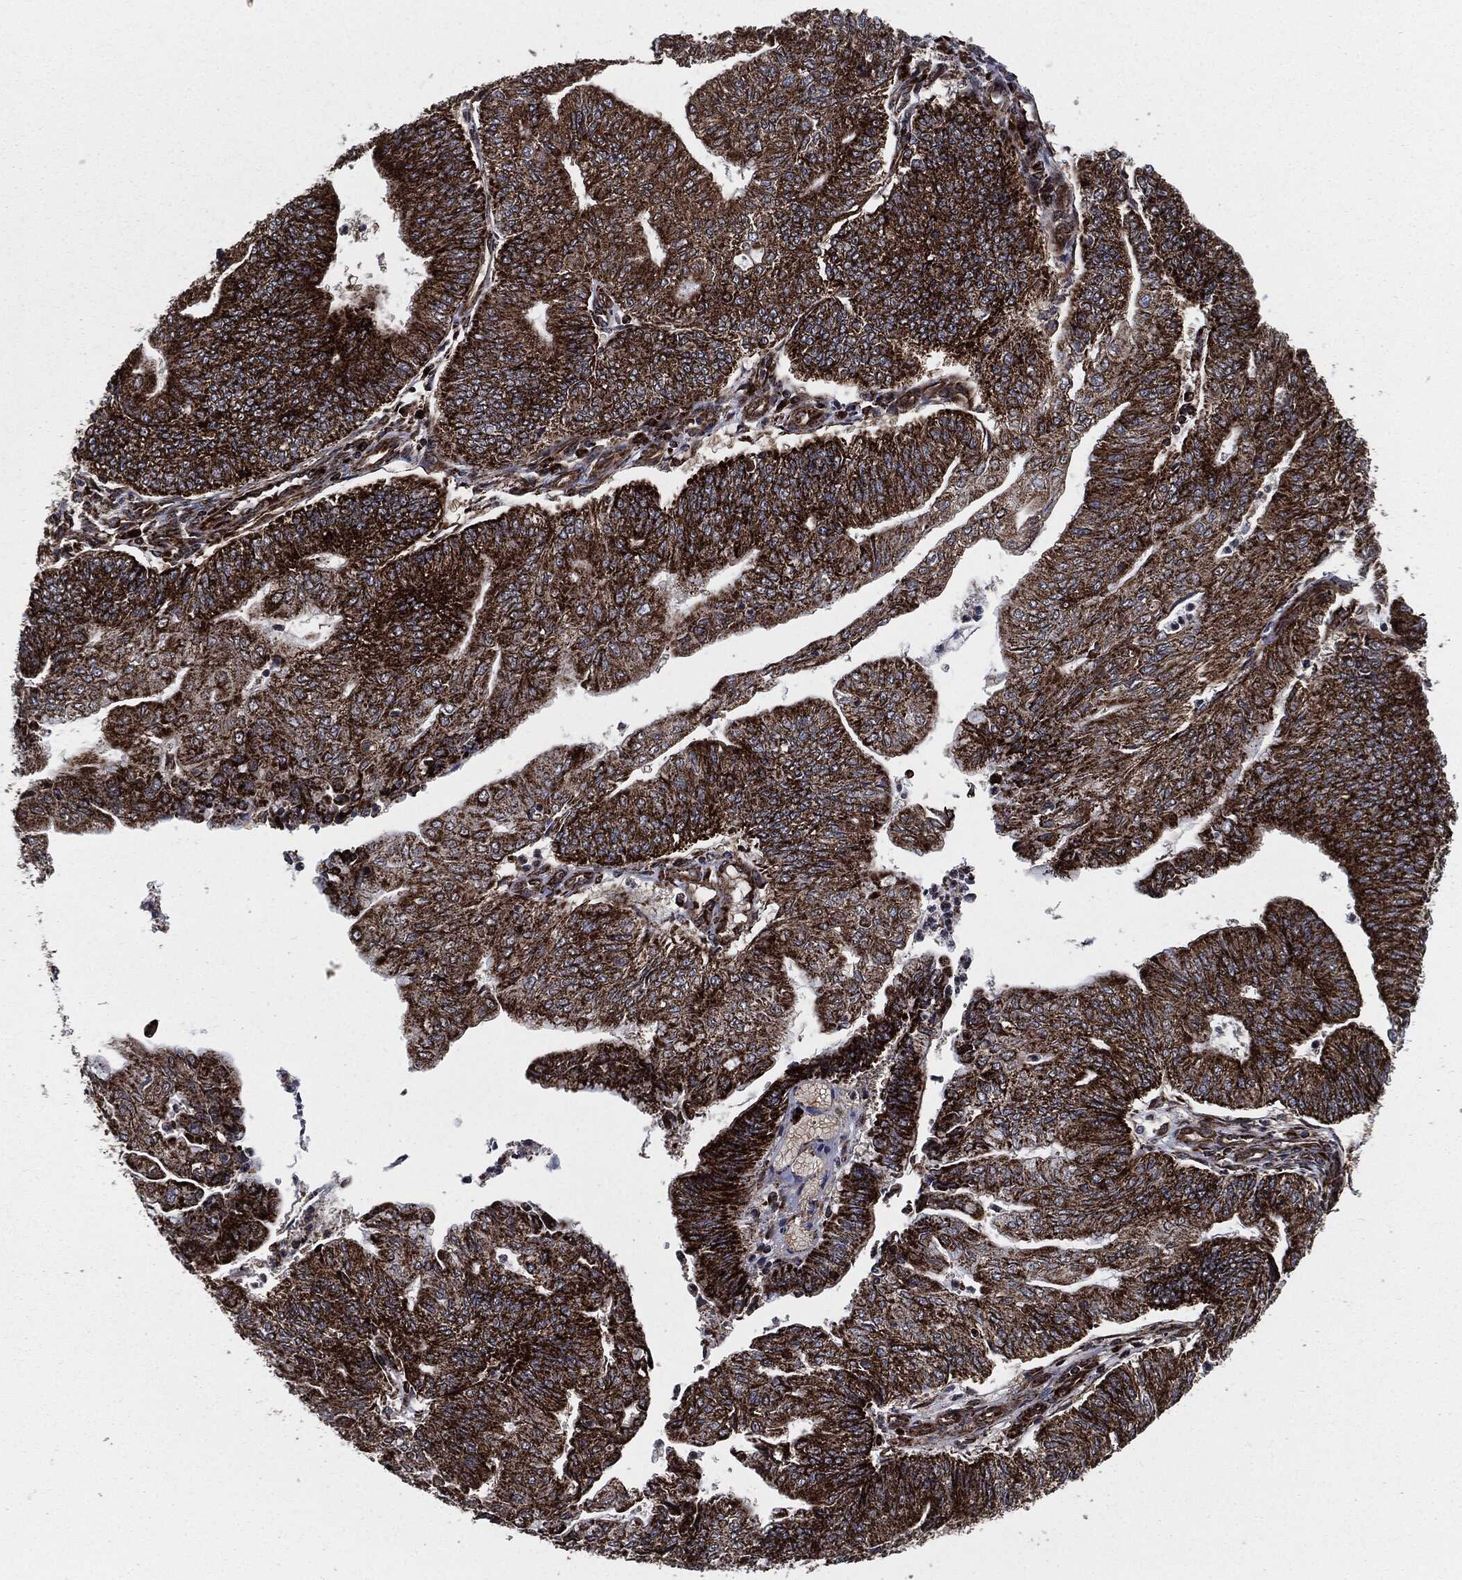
{"staining": {"intensity": "strong", "quantity": "25%-75%", "location": "cytoplasmic/membranous"}, "tissue": "endometrial cancer", "cell_type": "Tumor cells", "image_type": "cancer", "snomed": [{"axis": "morphology", "description": "Adenocarcinoma, NOS"}, {"axis": "topography", "description": "Endometrium"}], "caption": "A high-resolution histopathology image shows IHC staining of adenocarcinoma (endometrial), which exhibits strong cytoplasmic/membranous staining in approximately 25%-75% of tumor cells. Using DAB (3,3'-diaminobenzidine) (brown) and hematoxylin (blue) stains, captured at high magnification using brightfield microscopy.", "gene": "FH", "patient": {"sex": "female", "age": 59}}